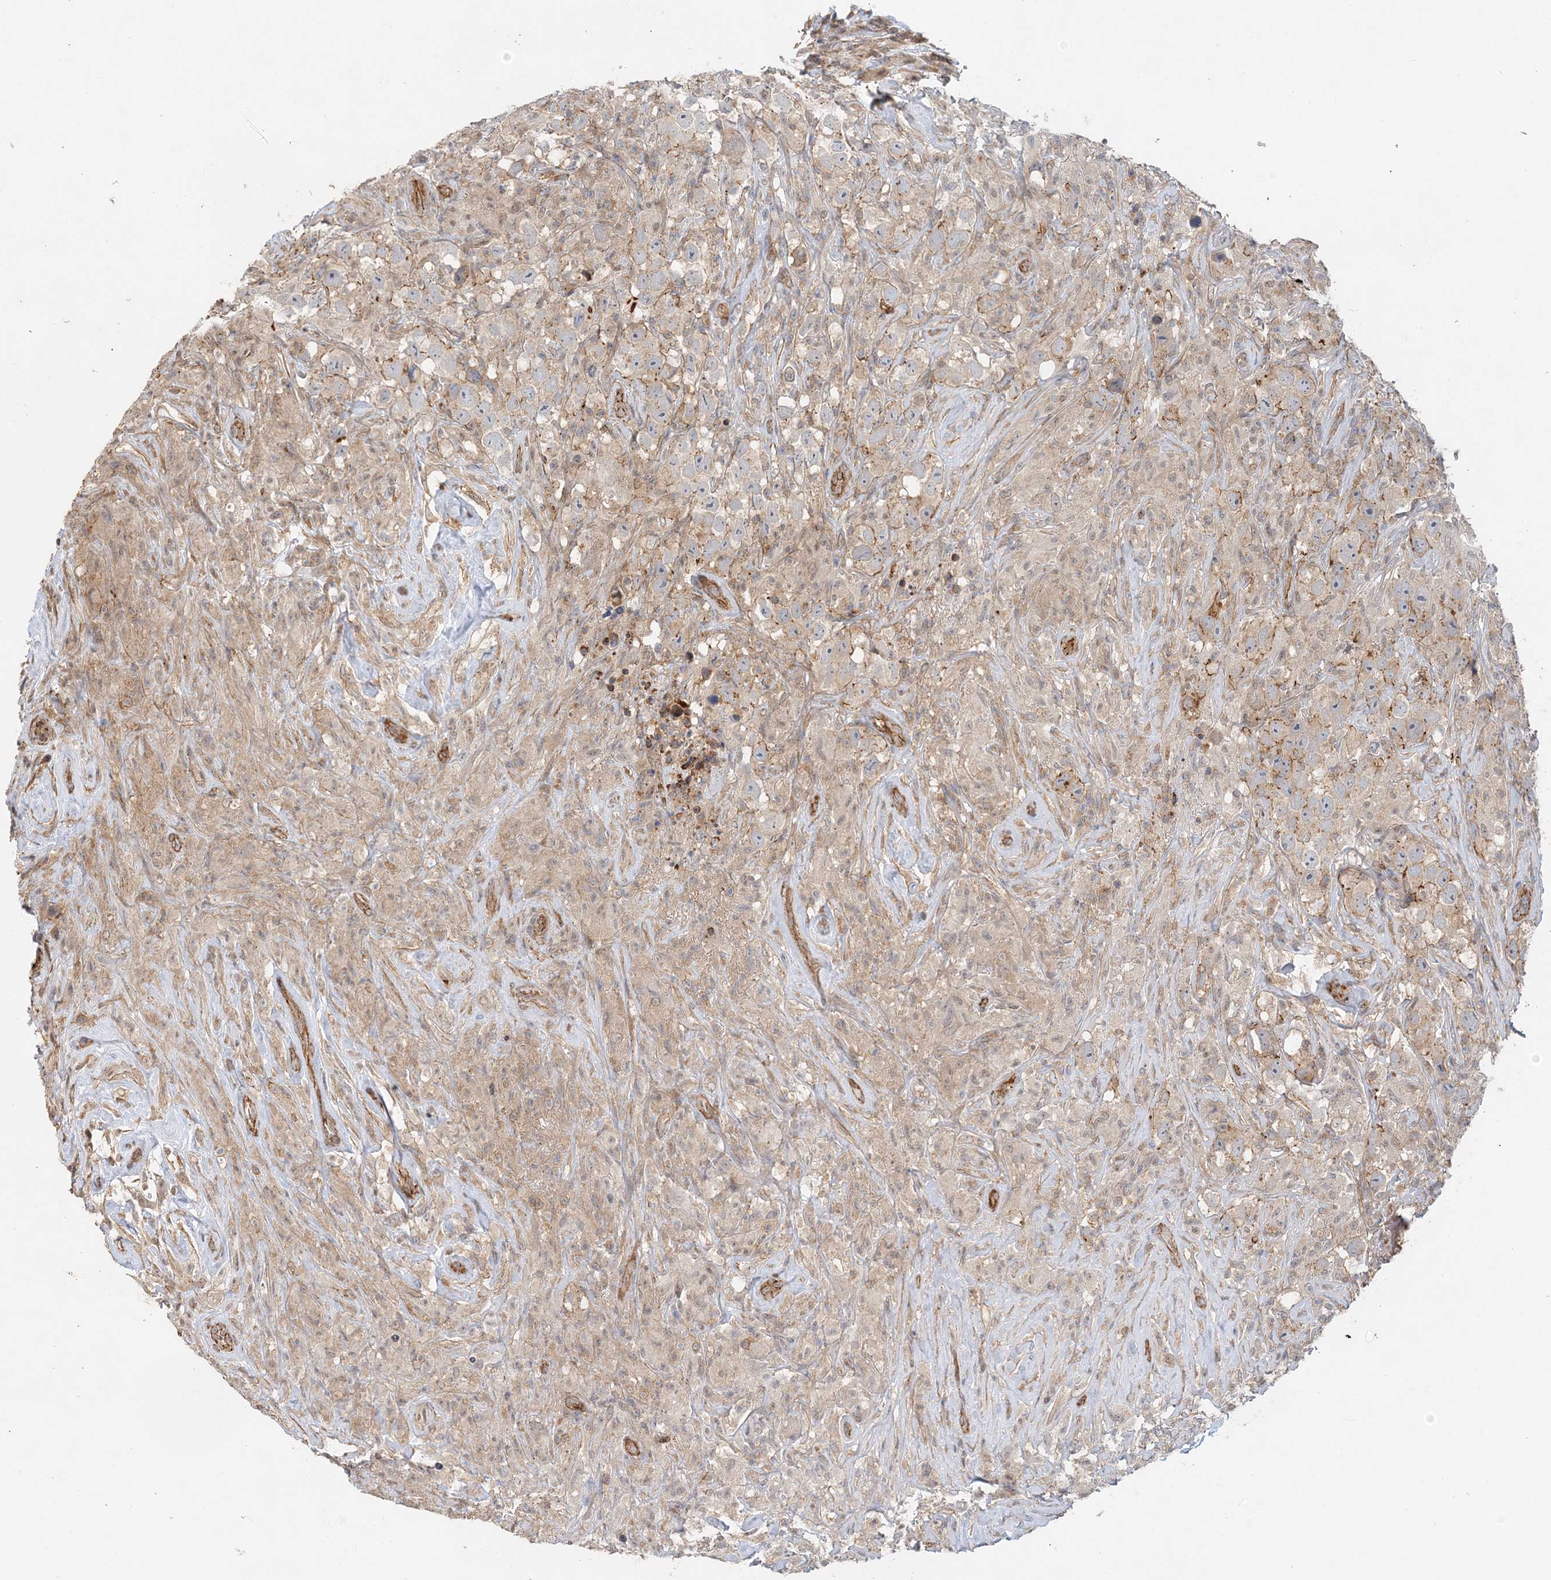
{"staining": {"intensity": "weak", "quantity": "<25%", "location": "cytoplasmic/membranous"}, "tissue": "testis cancer", "cell_type": "Tumor cells", "image_type": "cancer", "snomed": [{"axis": "morphology", "description": "Seminoma, NOS"}, {"axis": "topography", "description": "Testis"}], "caption": "Immunohistochemical staining of seminoma (testis) shows no significant staining in tumor cells.", "gene": "MAT2B", "patient": {"sex": "male", "age": 49}}